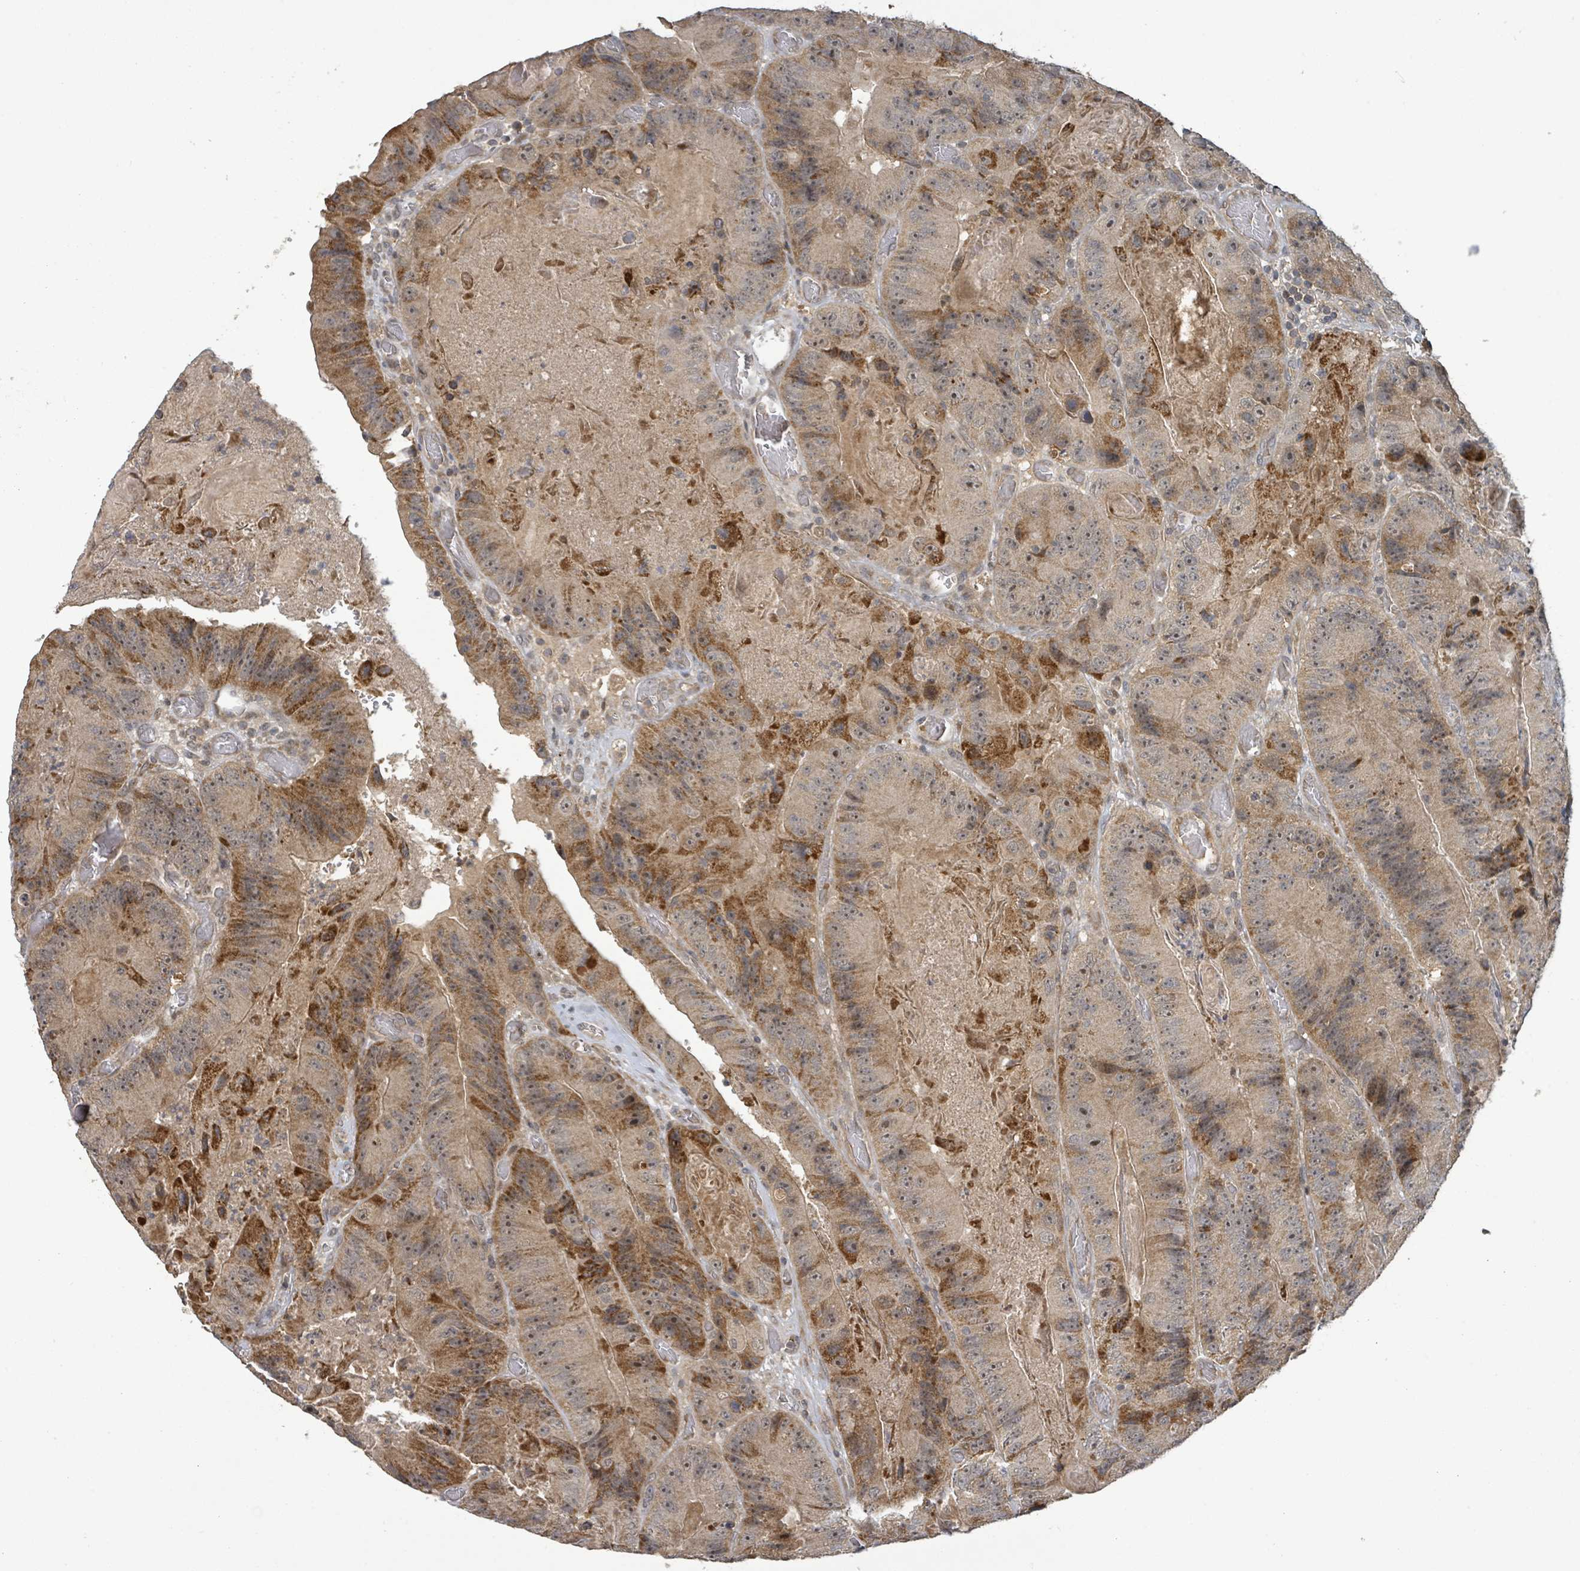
{"staining": {"intensity": "moderate", "quantity": ">75%", "location": "cytoplasmic/membranous,nuclear"}, "tissue": "colorectal cancer", "cell_type": "Tumor cells", "image_type": "cancer", "snomed": [{"axis": "morphology", "description": "Adenocarcinoma, NOS"}, {"axis": "topography", "description": "Colon"}], "caption": "Immunohistochemical staining of human colorectal cancer exhibits medium levels of moderate cytoplasmic/membranous and nuclear positivity in about >75% of tumor cells.", "gene": "ITGA11", "patient": {"sex": "female", "age": 86}}